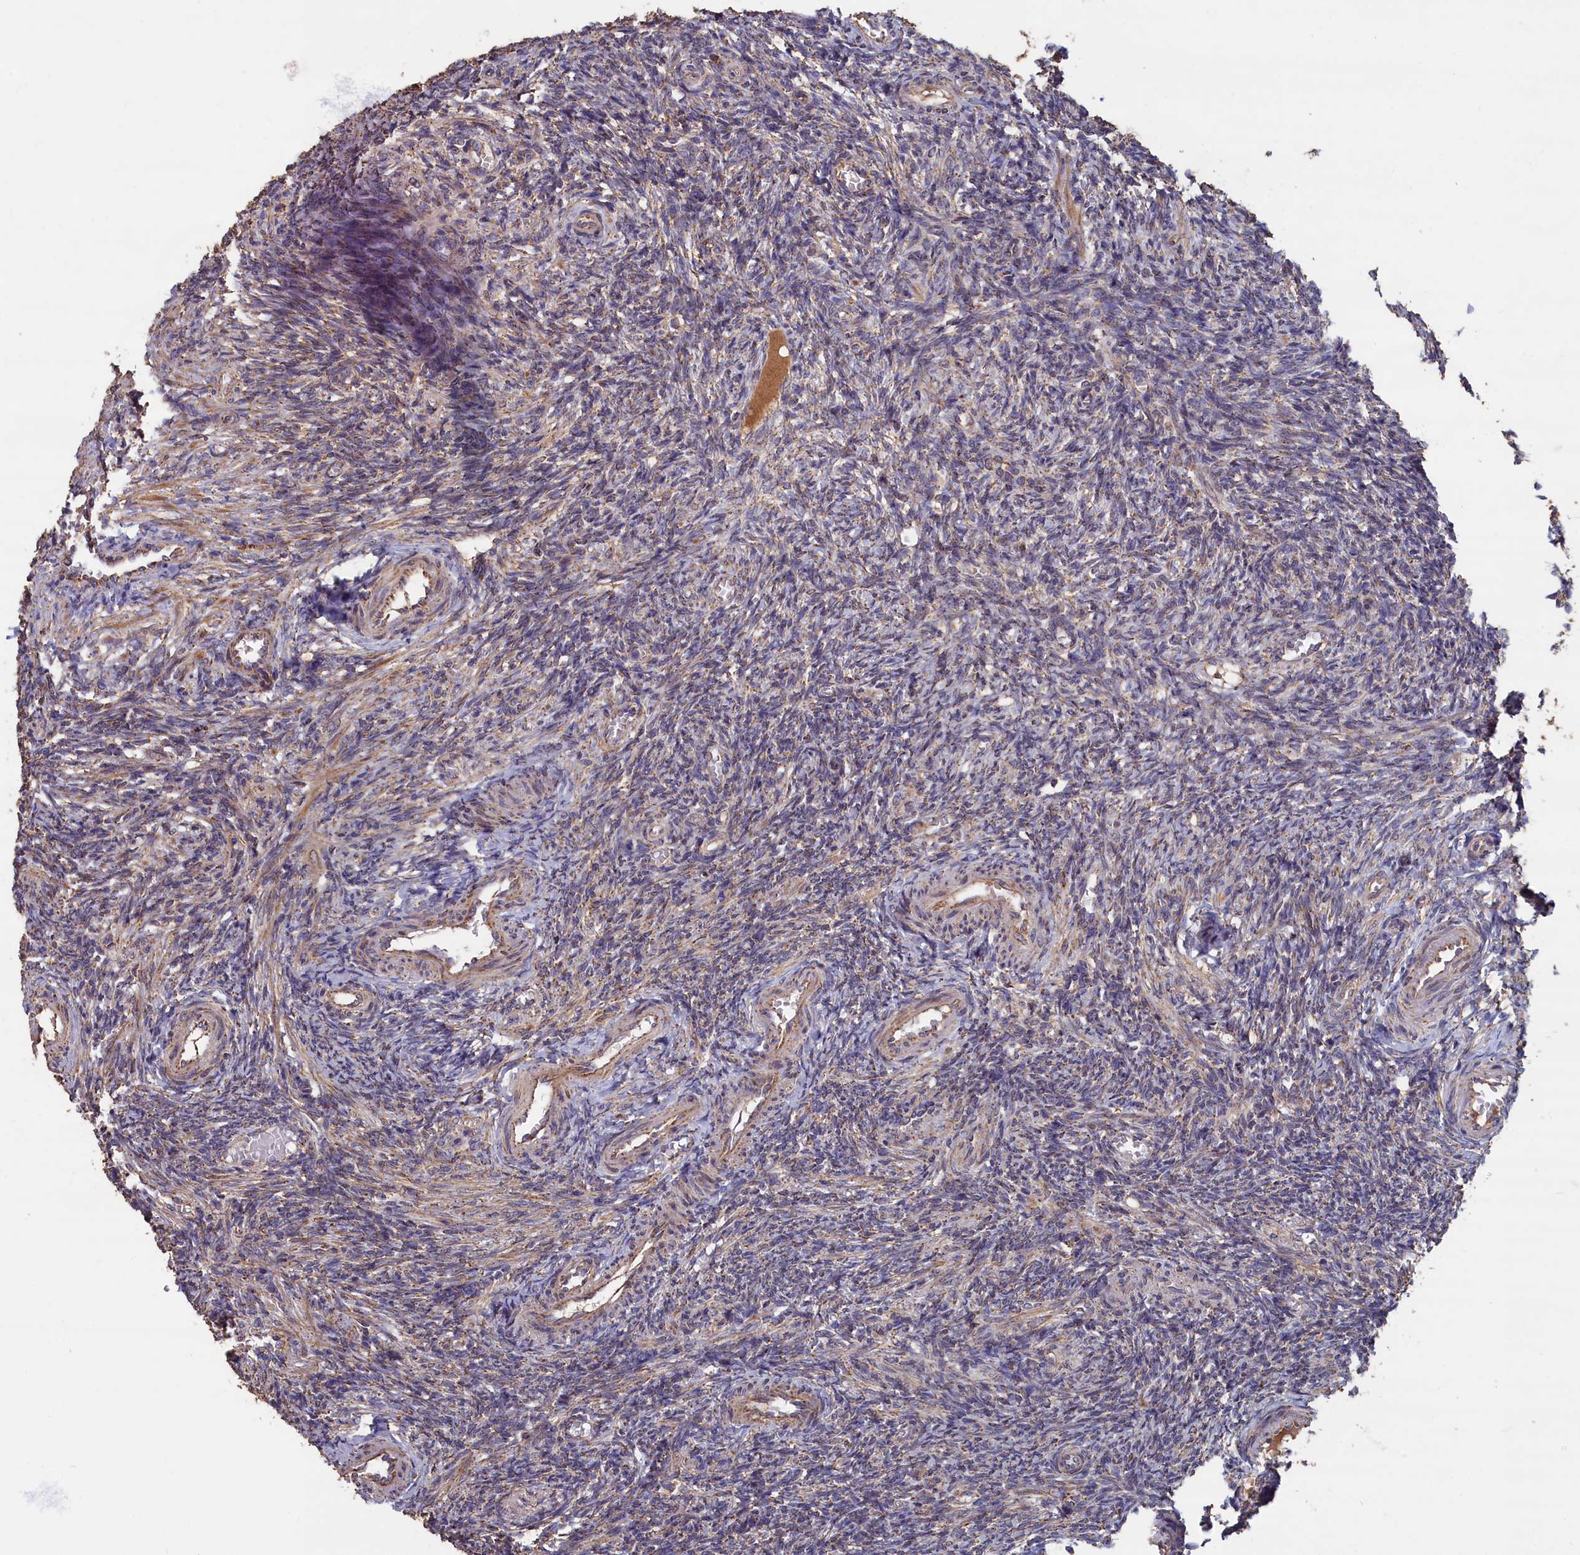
{"staining": {"intensity": "moderate", "quantity": "<25%", "location": "cytoplasmic/membranous"}, "tissue": "ovary", "cell_type": "Ovarian stroma cells", "image_type": "normal", "snomed": [{"axis": "morphology", "description": "Normal tissue, NOS"}, {"axis": "topography", "description": "Ovary"}], "caption": "High-power microscopy captured an immunohistochemistry image of unremarkable ovary, revealing moderate cytoplasmic/membranous staining in about <25% of ovarian stroma cells.", "gene": "ENSG00000269825", "patient": {"sex": "female", "age": 27}}